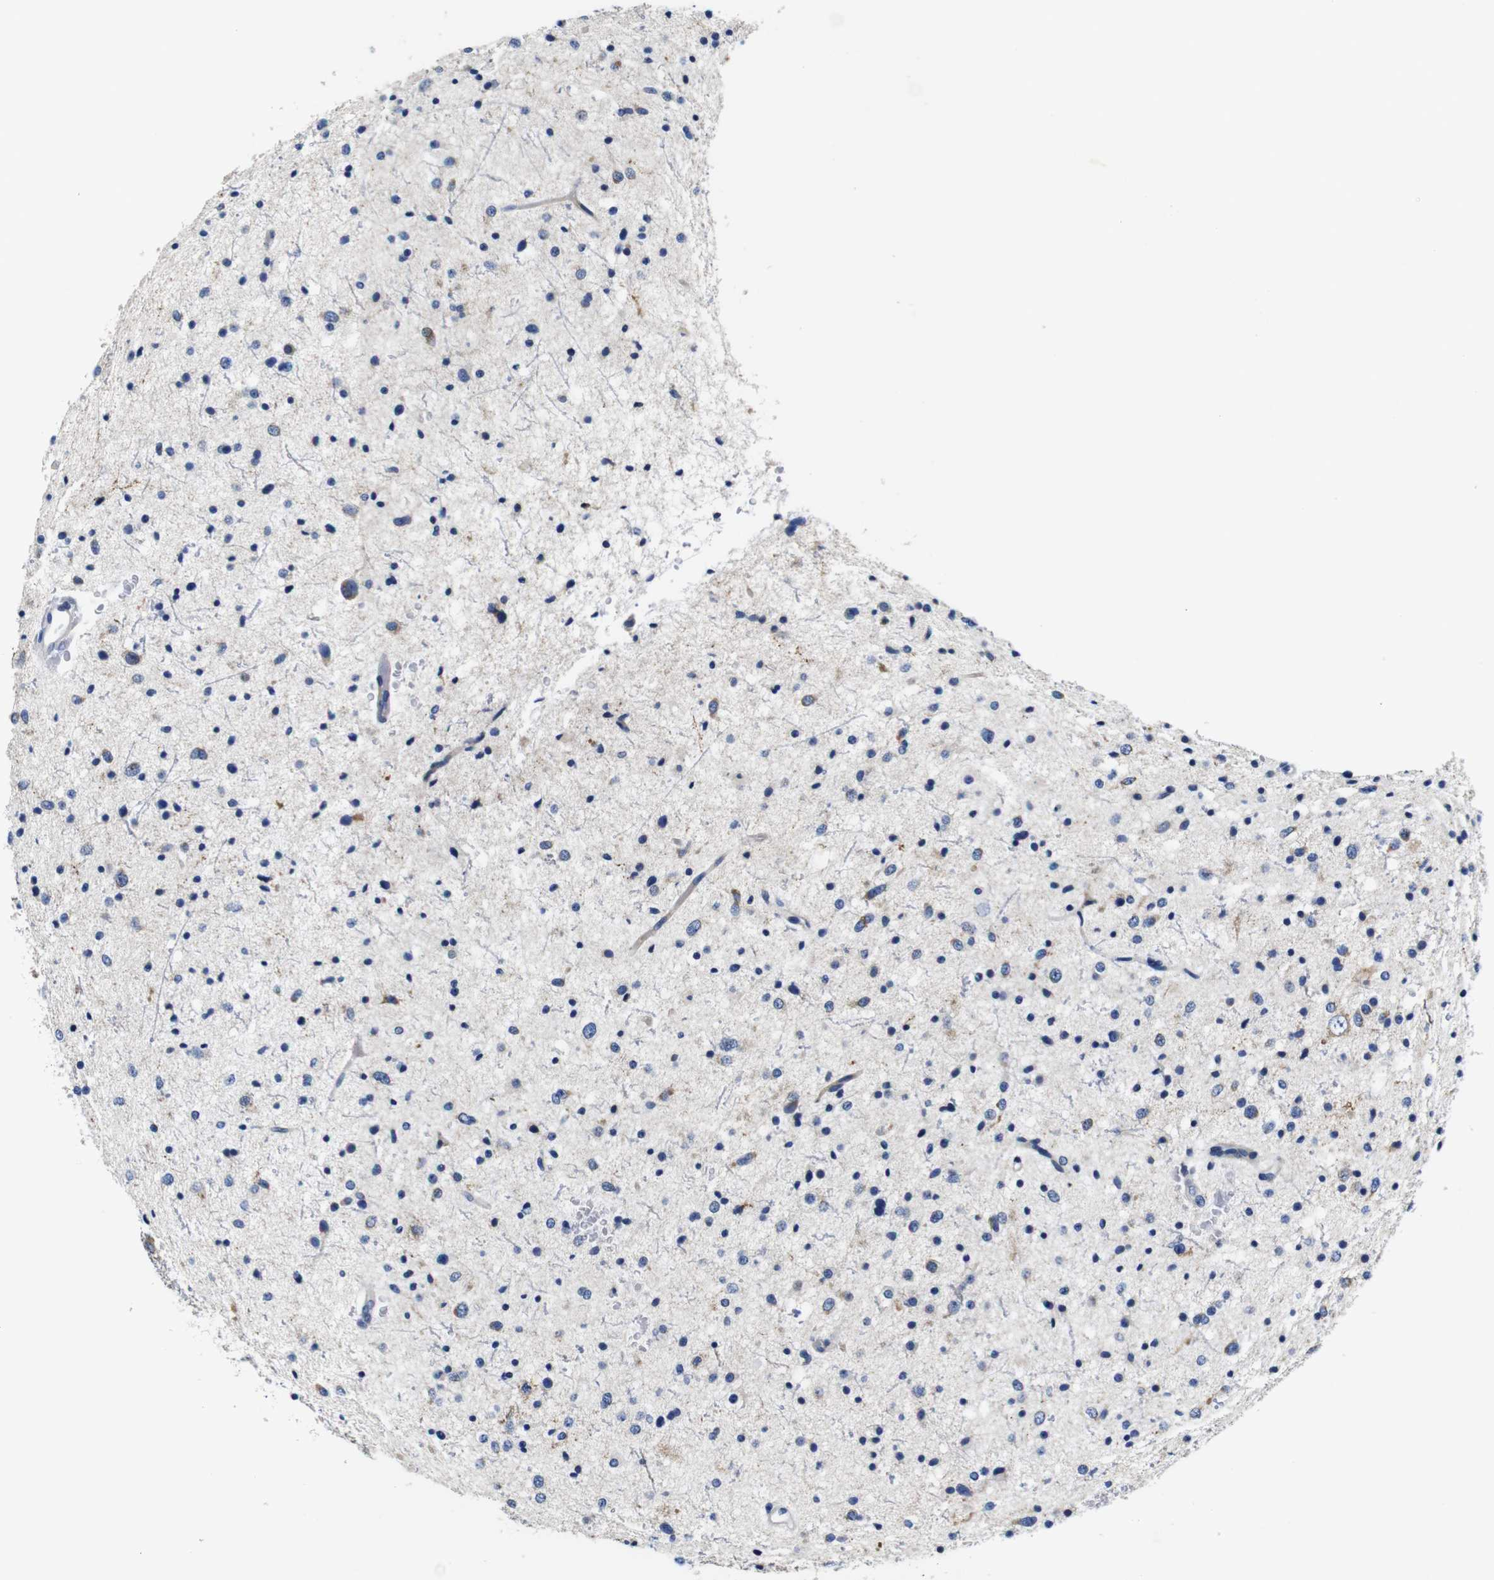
{"staining": {"intensity": "moderate", "quantity": "<25%", "location": "cytoplasmic/membranous"}, "tissue": "glioma", "cell_type": "Tumor cells", "image_type": "cancer", "snomed": [{"axis": "morphology", "description": "Glioma, malignant, Low grade"}, {"axis": "topography", "description": "Brain"}], "caption": "Moderate cytoplasmic/membranous protein staining is seen in about <25% of tumor cells in malignant low-grade glioma.", "gene": "SNX19", "patient": {"sex": "female", "age": 37}}